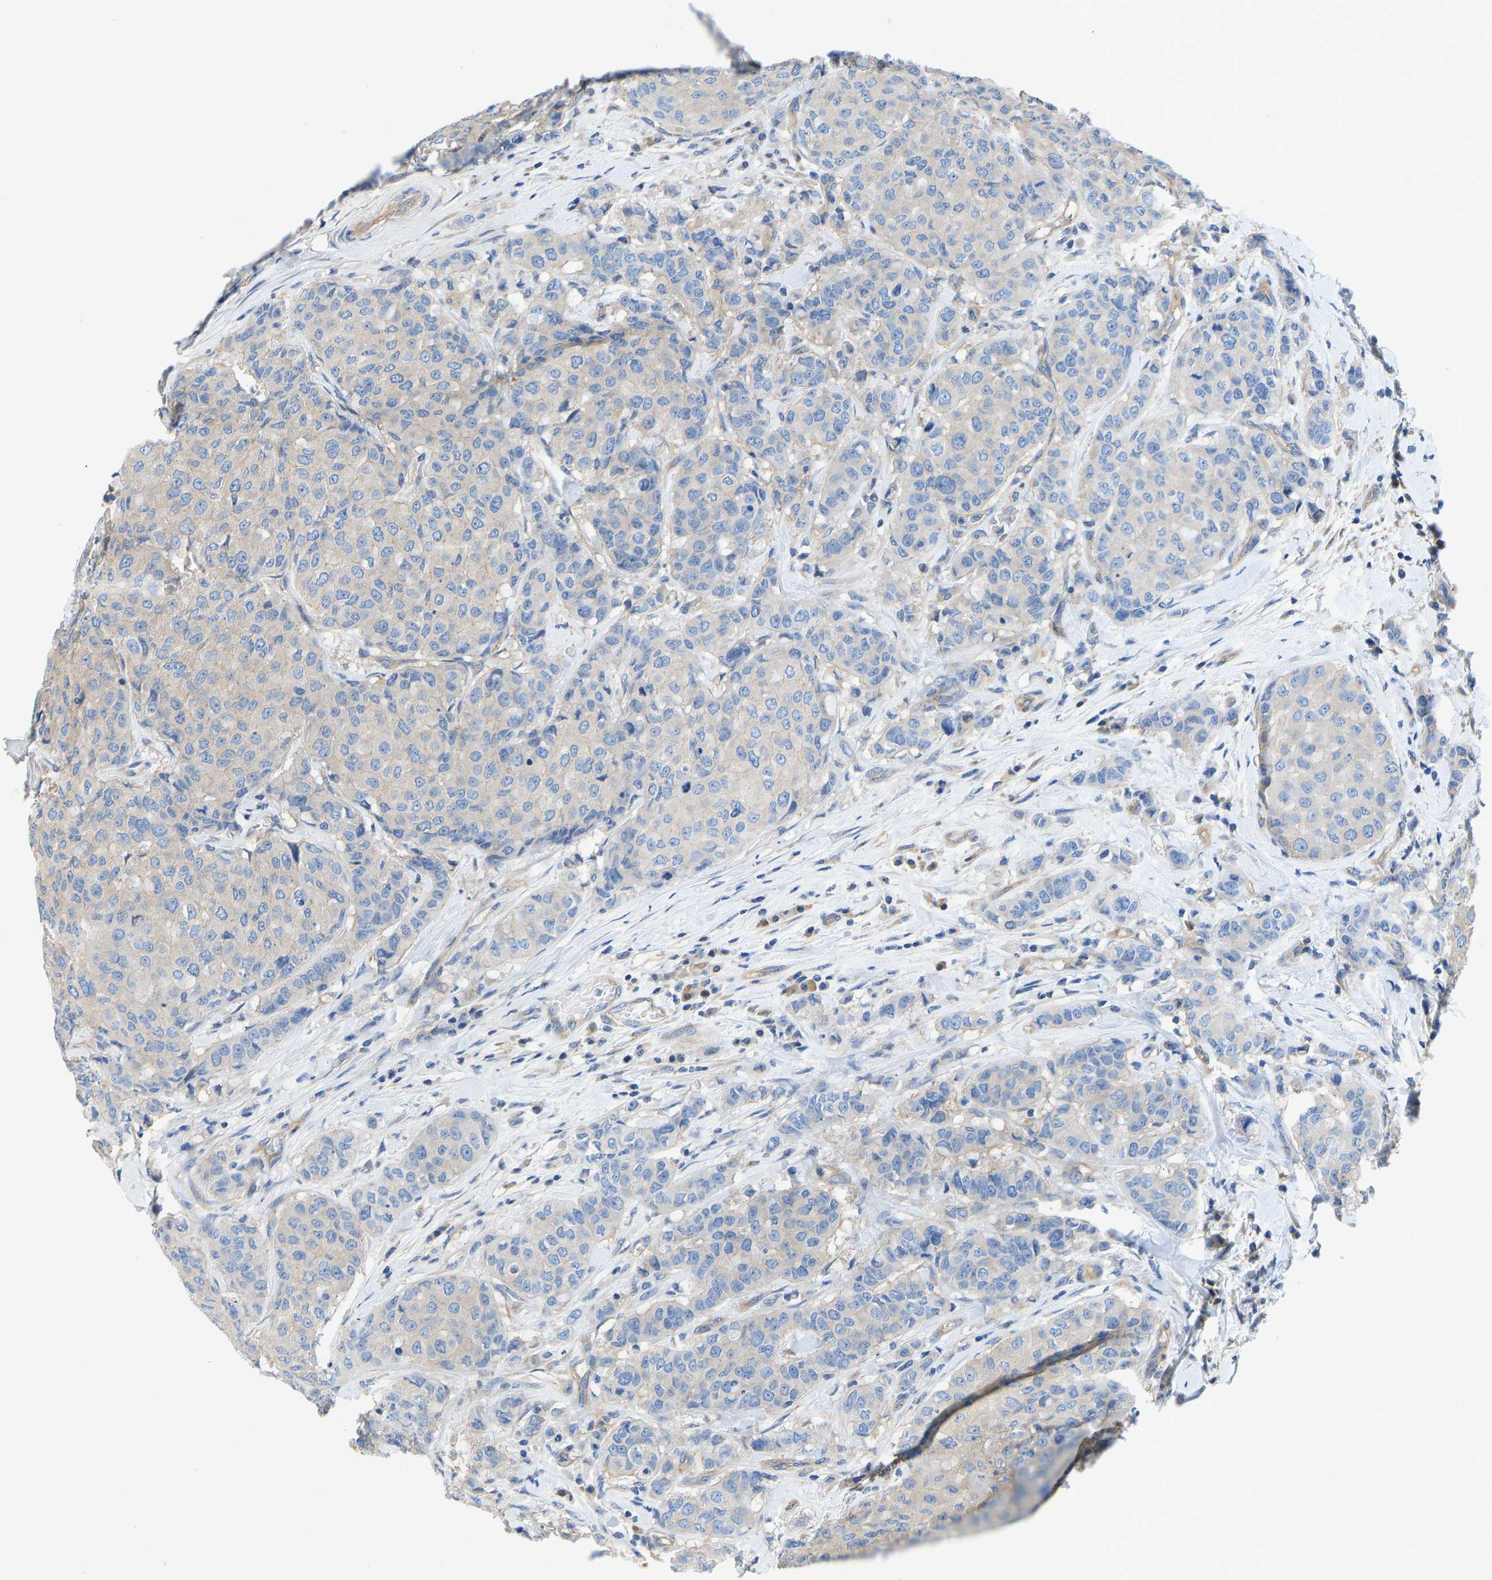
{"staining": {"intensity": "negative", "quantity": "none", "location": "none"}, "tissue": "breast cancer", "cell_type": "Tumor cells", "image_type": "cancer", "snomed": [{"axis": "morphology", "description": "Duct carcinoma"}, {"axis": "topography", "description": "Breast"}], "caption": "This is an immunohistochemistry photomicrograph of breast cancer (intraductal carcinoma). There is no staining in tumor cells.", "gene": "CHAD", "patient": {"sex": "female", "age": 27}}